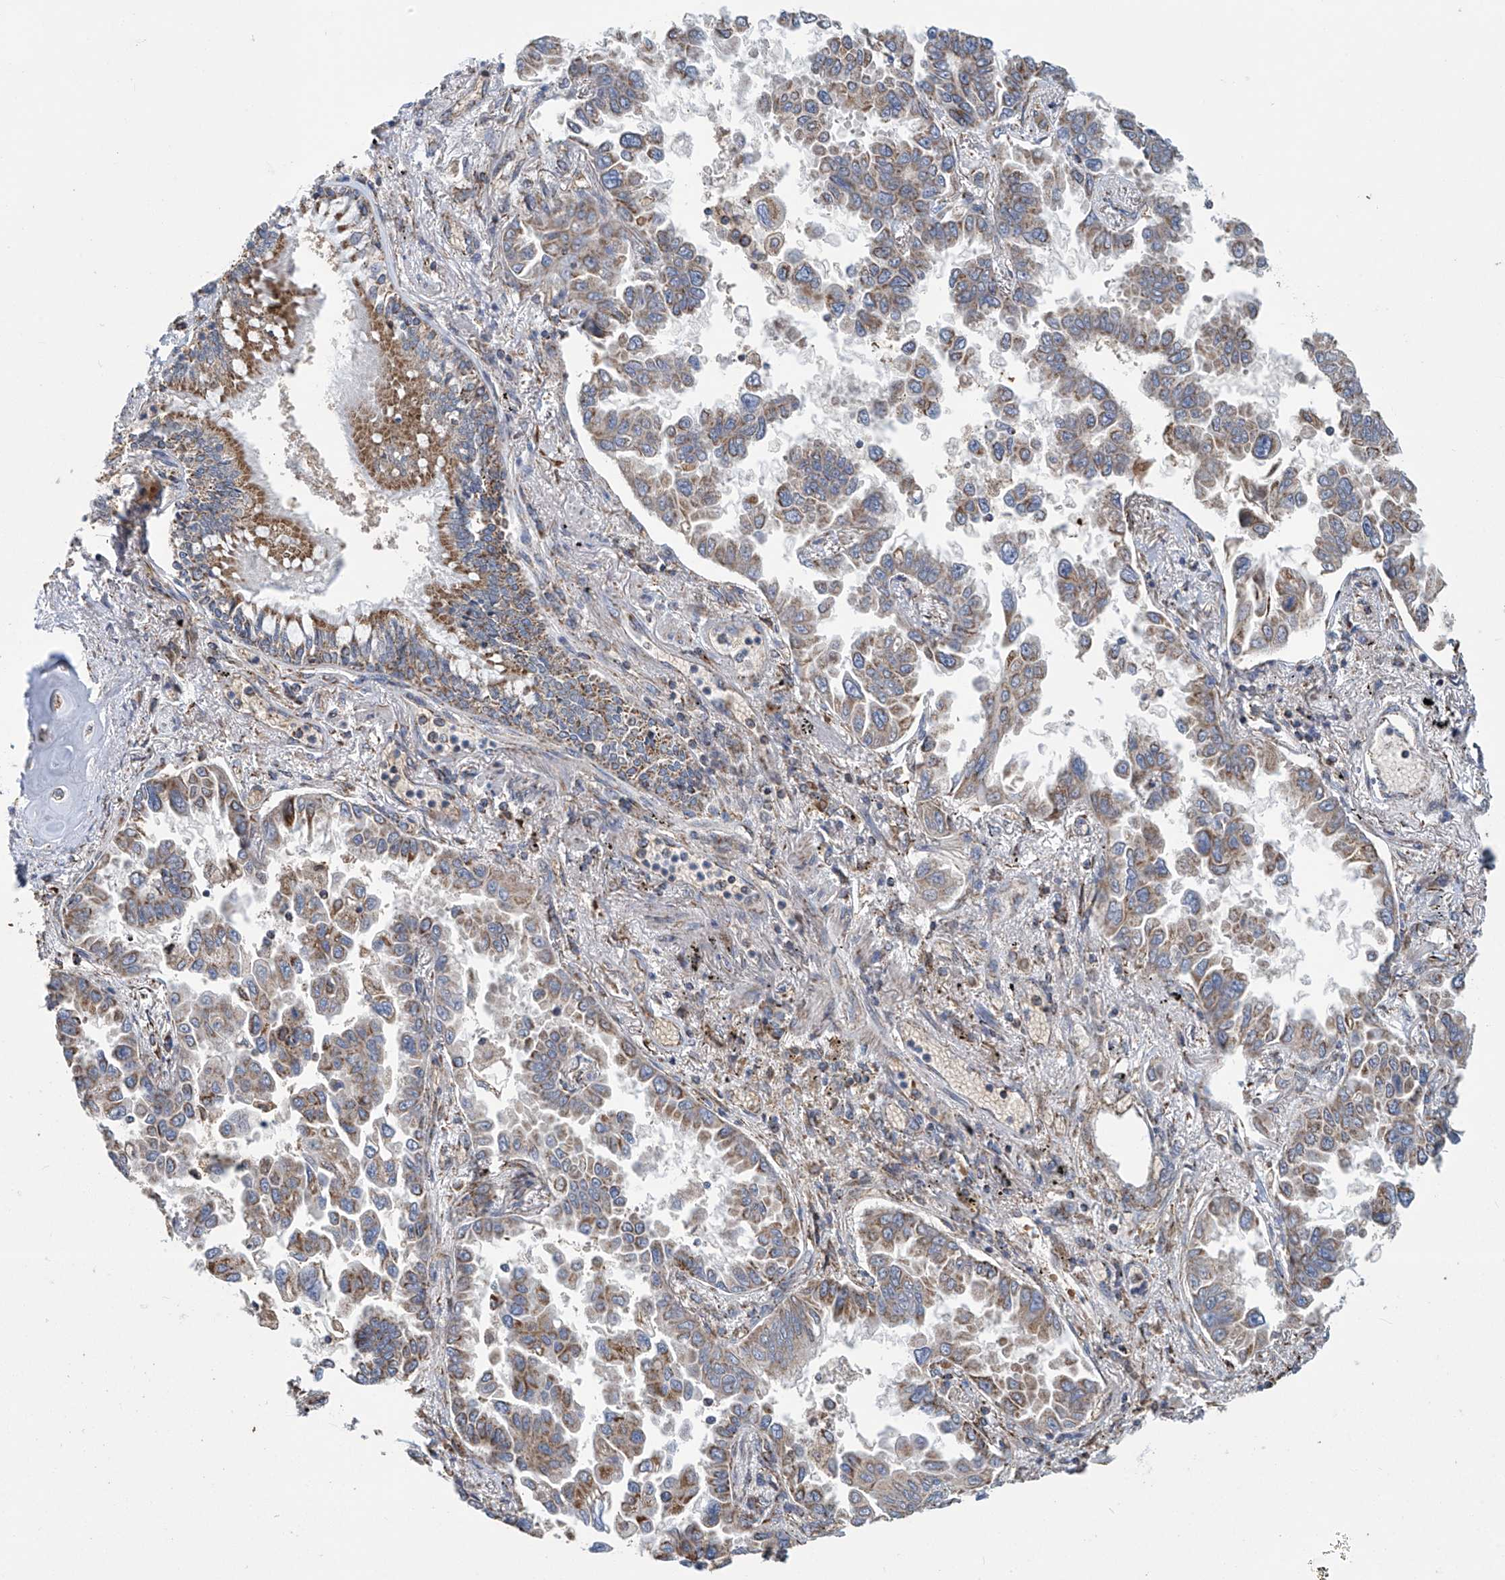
{"staining": {"intensity": "moderate", "quantity": "25%-75%", "location": "cytoplasmic/membranous"}, "tissue": "lung cancer", "cell_type": "Tumor cells", "image_type": "cancer", "snomed": [{"axis": "morphology", "description": "Adenocarcinoma, NOS"}, {"axis": "topography", "description": "Lung"}], "caption": "A high-resolution photomicrograph shows IHC staining of lung cancer (adenocarcinoma), which shows moderate cytoplasmic/membranous expression in approximately 25%-75% of tumor cells.", "gene": "COMMD1", "patient": {"sex": "female", "age": 67}}